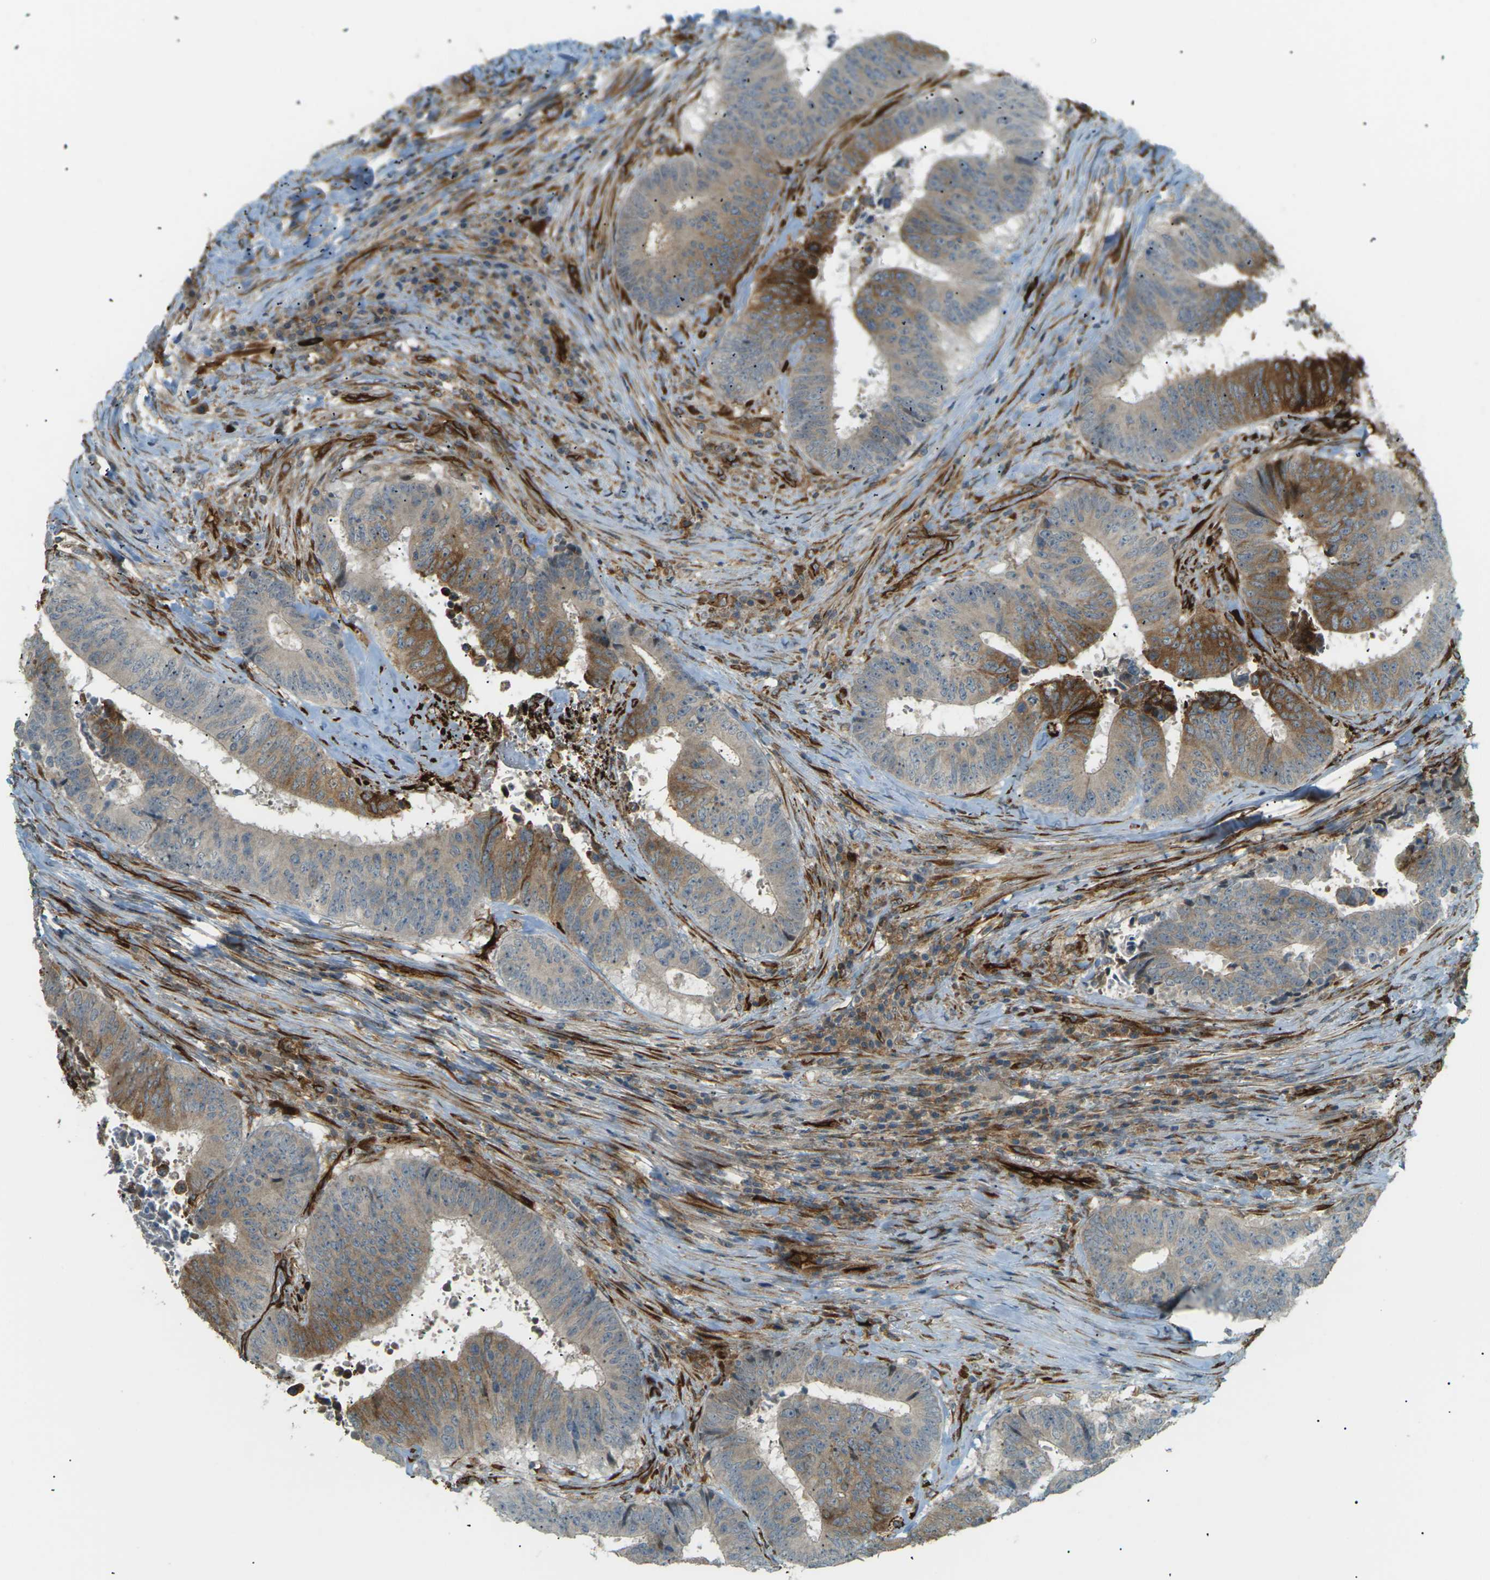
{"staining": {"intensity": "moderate", "quantity": "<25%", "location": "cytoplasmic/membranous"}, "tissue": "colorectal cancer", "cell_type": "Tumor cells", "image_type": "cancer", "snomed": [{"axis": "morphology", "description": "Adenocarcinoma, NOS"}, {"axis": "topography", "description": "Rectum"}], "caption": "IHC micrograph of human colorectal cancer (adenocarcinoma) stained for a protein (brown), which demonstrates low levels of moderate cytoplasmic/membranous expression in approximately <25% of tumor cells.", "gene": "S1PR1", "patient": {"sex": "male", "age": 72}}